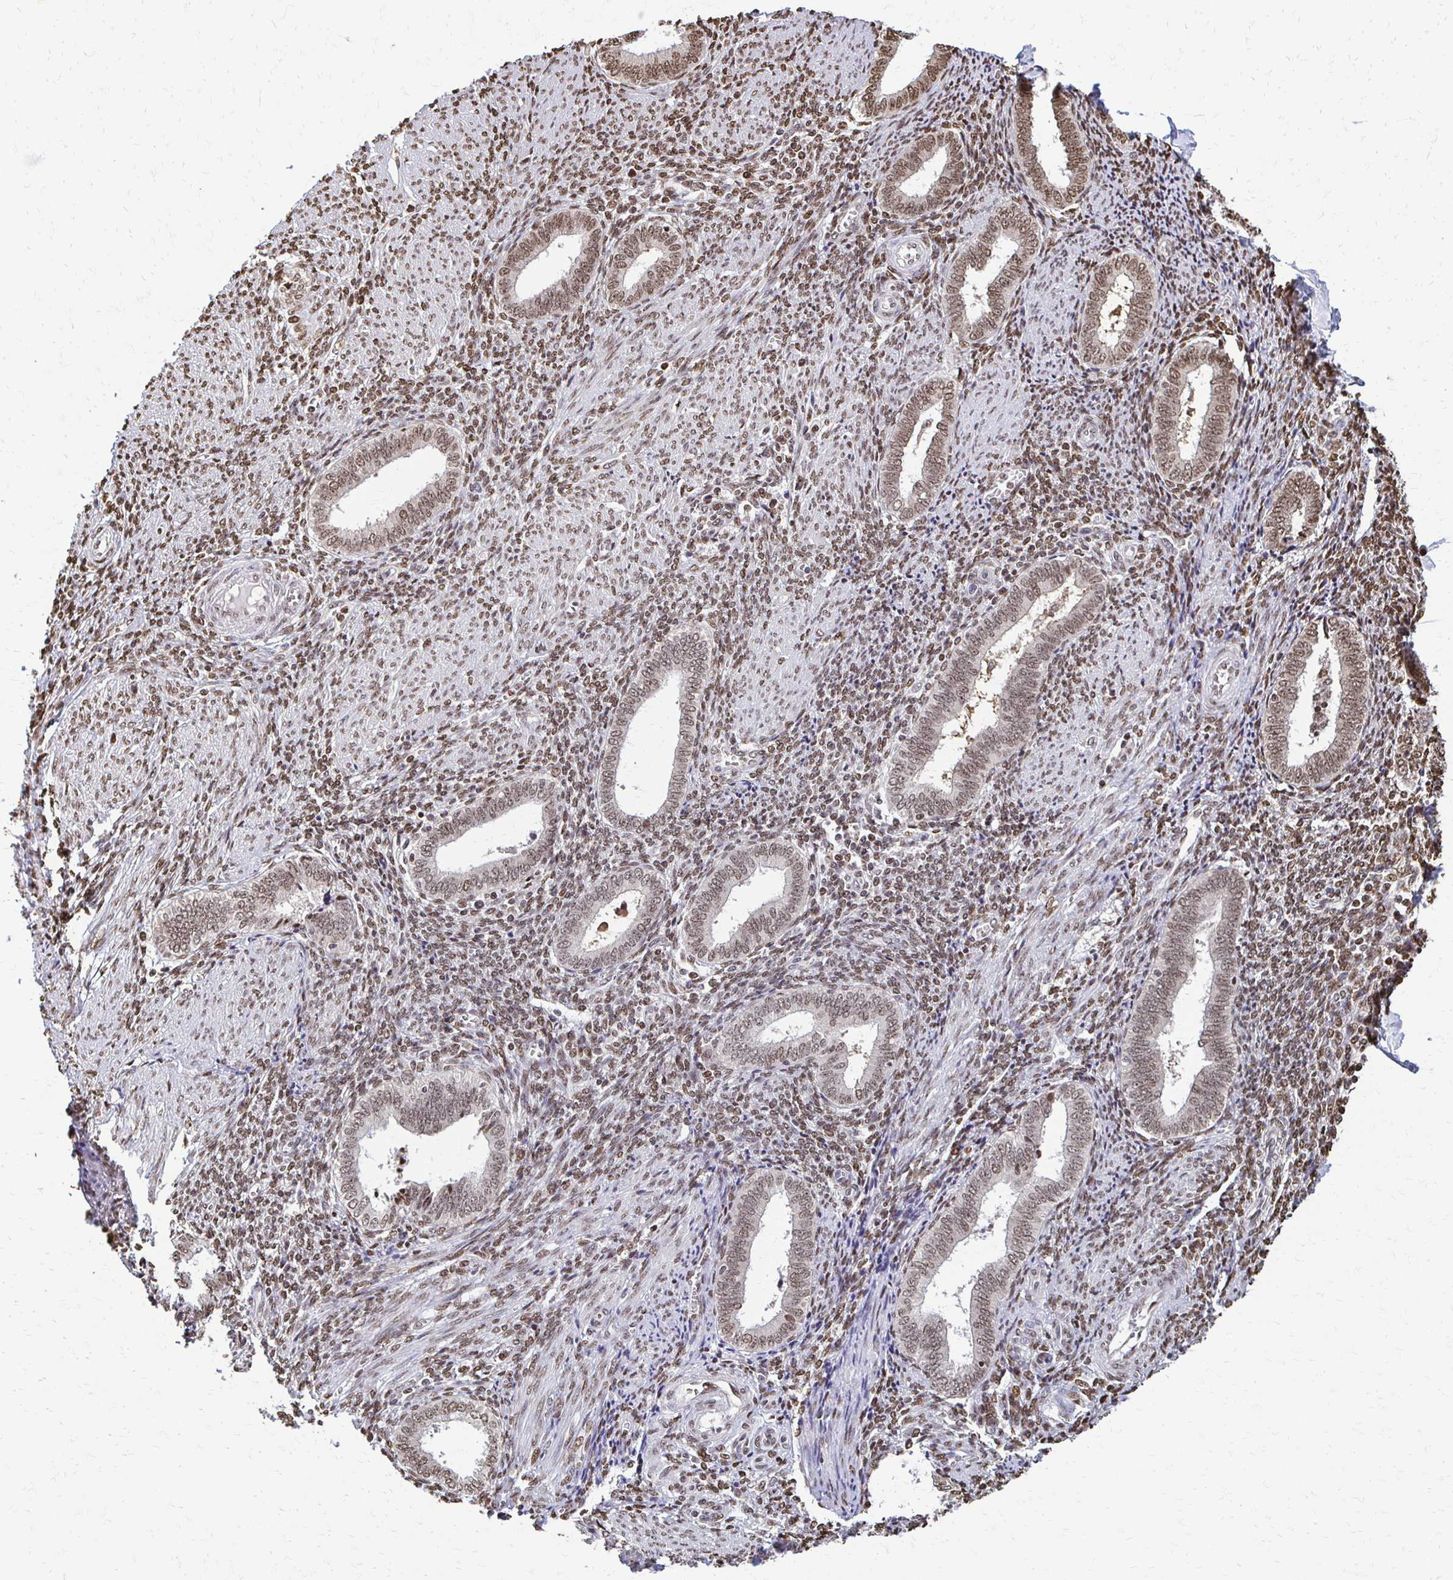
{"staining": {"intensity": "moderate", "quantity": ">75%", "location": "nuclear"}, "tissue": "endometrium", "cell_type": "Cells in endometrial stroma", "image_type": "normal", "snomed": [{"axis": "morphology", "description": "Normal tissue, NOS"}, {"axis": "topography", "description": "Endometrium"}], "caption": "An immunohistochemistry (IHC) photomicrograph of unremarkable tissue is shown. Protein staining in brown labels moderate nuclear positivity in endometrium within cells in endometrial stroma. Using DAB (brown) and hematoxylin (blue) stains, captured at high magnification using brightfield microscopy.", "gene": "HOXA9", "patient": {"sex": "female", "age": 42}}